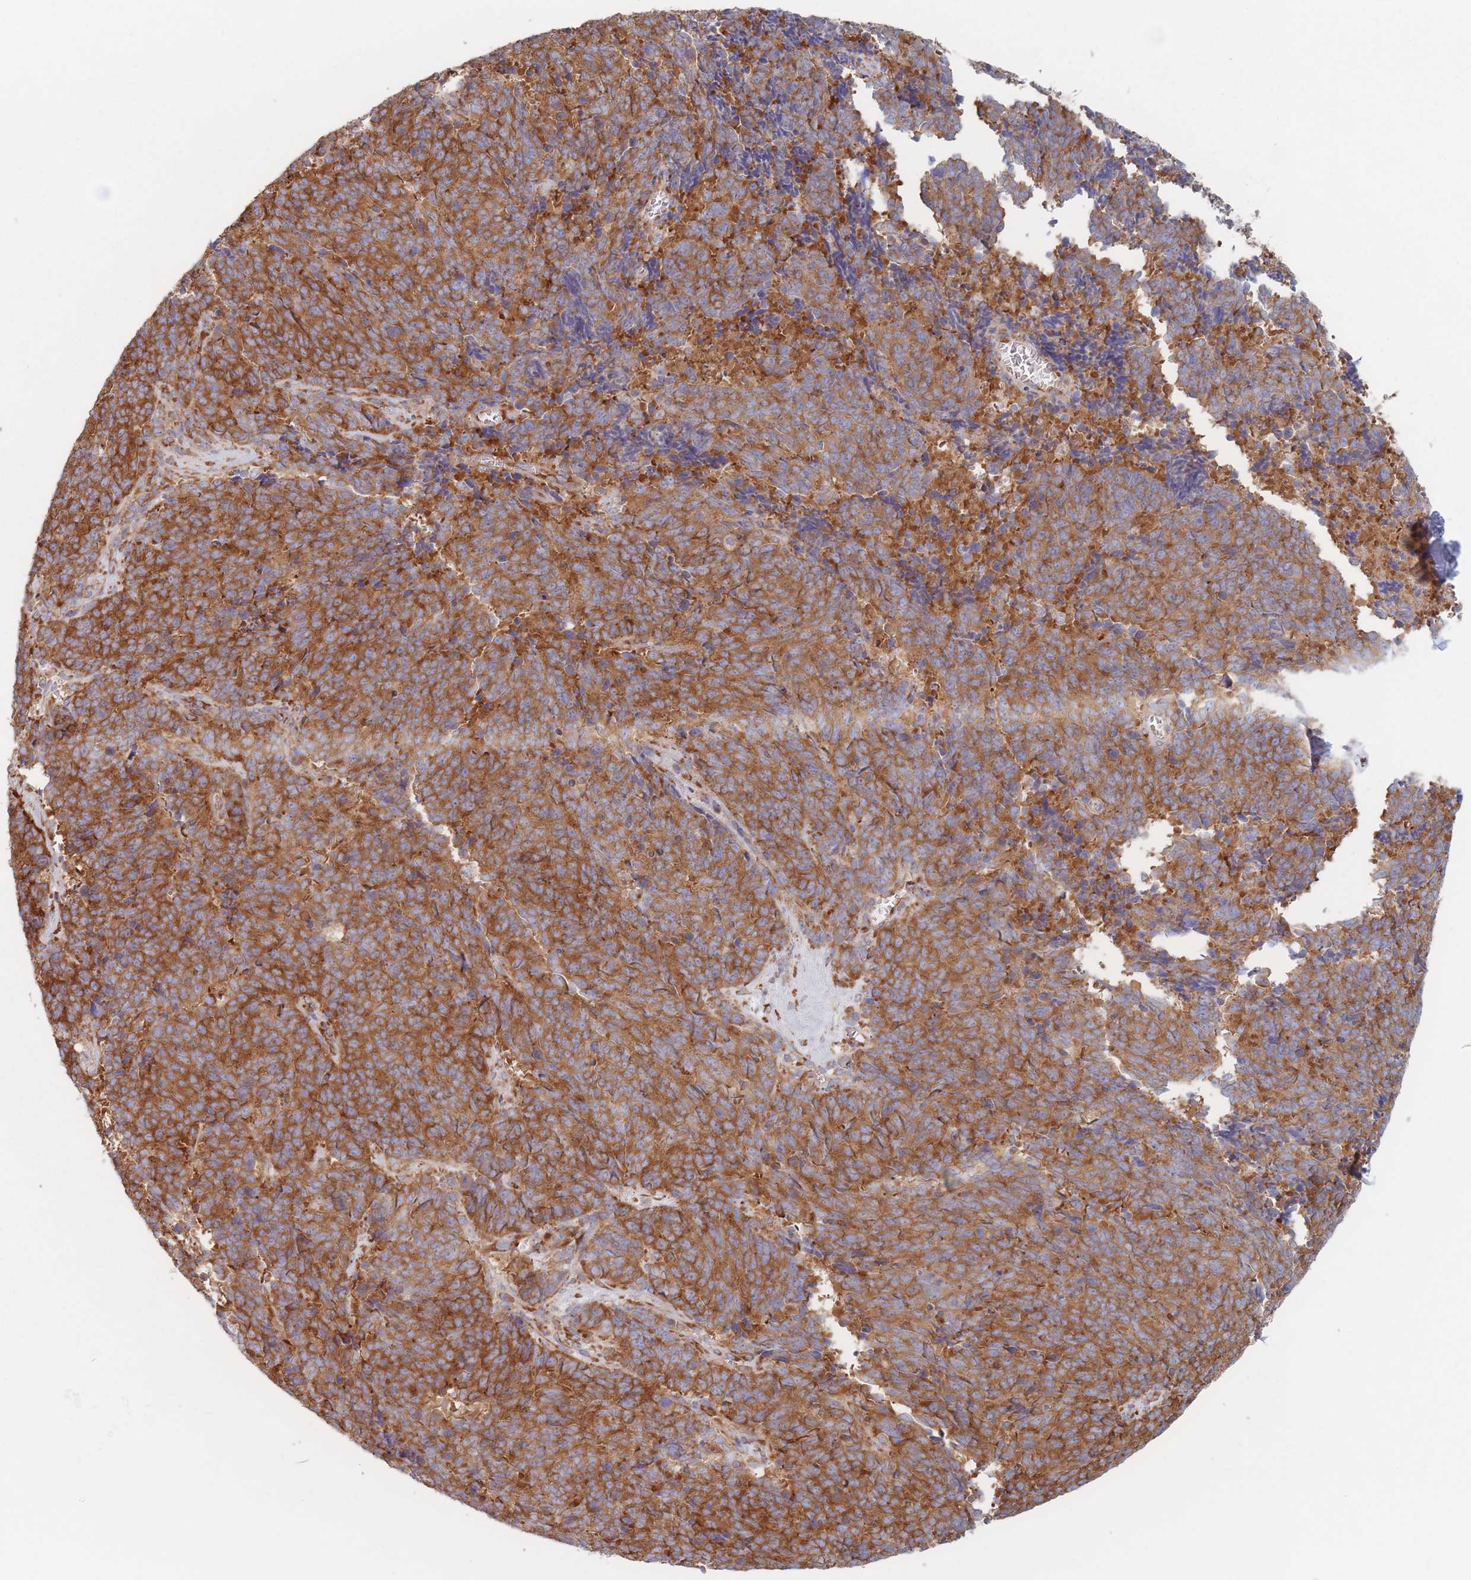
{"staining": {"intensity": "strong", "quantity": ">75%", "location": "cytoplasmic/membranous"}, "tissue": "cervical cancer", "cell_type": "Tumor cells", "image_type": "cancer", "snomed": [{"axis": "morphology", "description": "Squamous cell carcinoma, NOS"}, {"axis": "topography", "description": "Cervix"}], "caption": "Protein expression analysis of squamous cell carcinoma (cervical) displays strong cytoplasmic/membranous expression in about >75% of tumor cells.", "gene": "EEF1B2", "patient": {"sex": "female", "age": 29}}